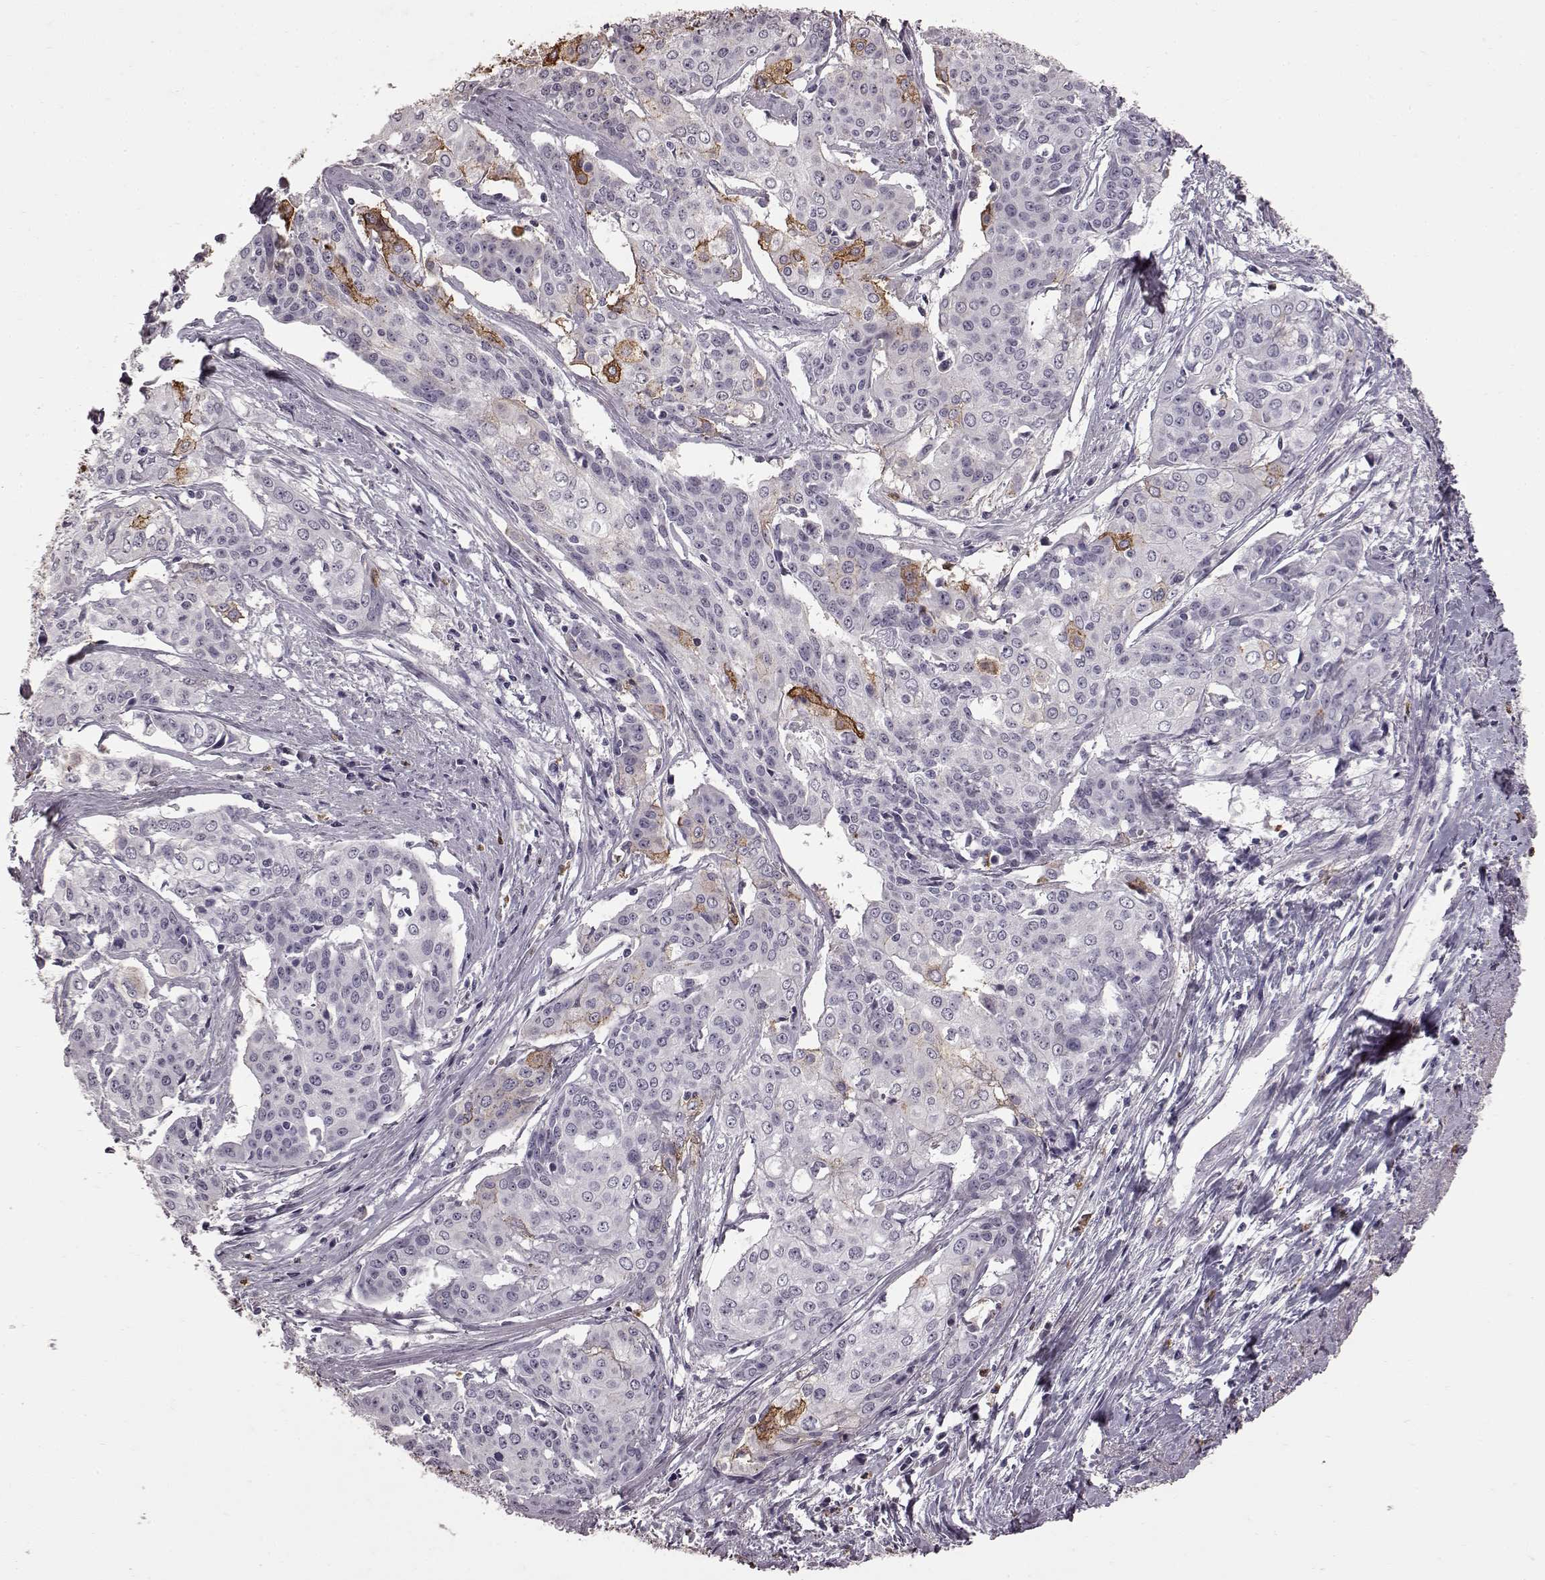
{"staining": {"intensity": "negative", "quantity": "none", "location": "none"}, "tissue": "cervical cancer", "cell_type": "Tumor cells", "image_type": "cancer", "snomed": [{"axis": "morphology", "description": "Squamous cell carcinoma, NOS"}, {"axis": "topography", "description": "Cervix"}], "caption": "A high-resolution image shows immunohistochemistry (IHC) staining of cervical squamous cell carcinoma, which demonstrates no significant staining in tumor cells. Brightfield microscopy of immunohistochemistry stained with DAB (3,3'-diaminobenzidine) (brown) and hematoxylin (blue), captured at high magnification.", "gene": "FUT4", "patient": {"sex": "female", "age": 39}}